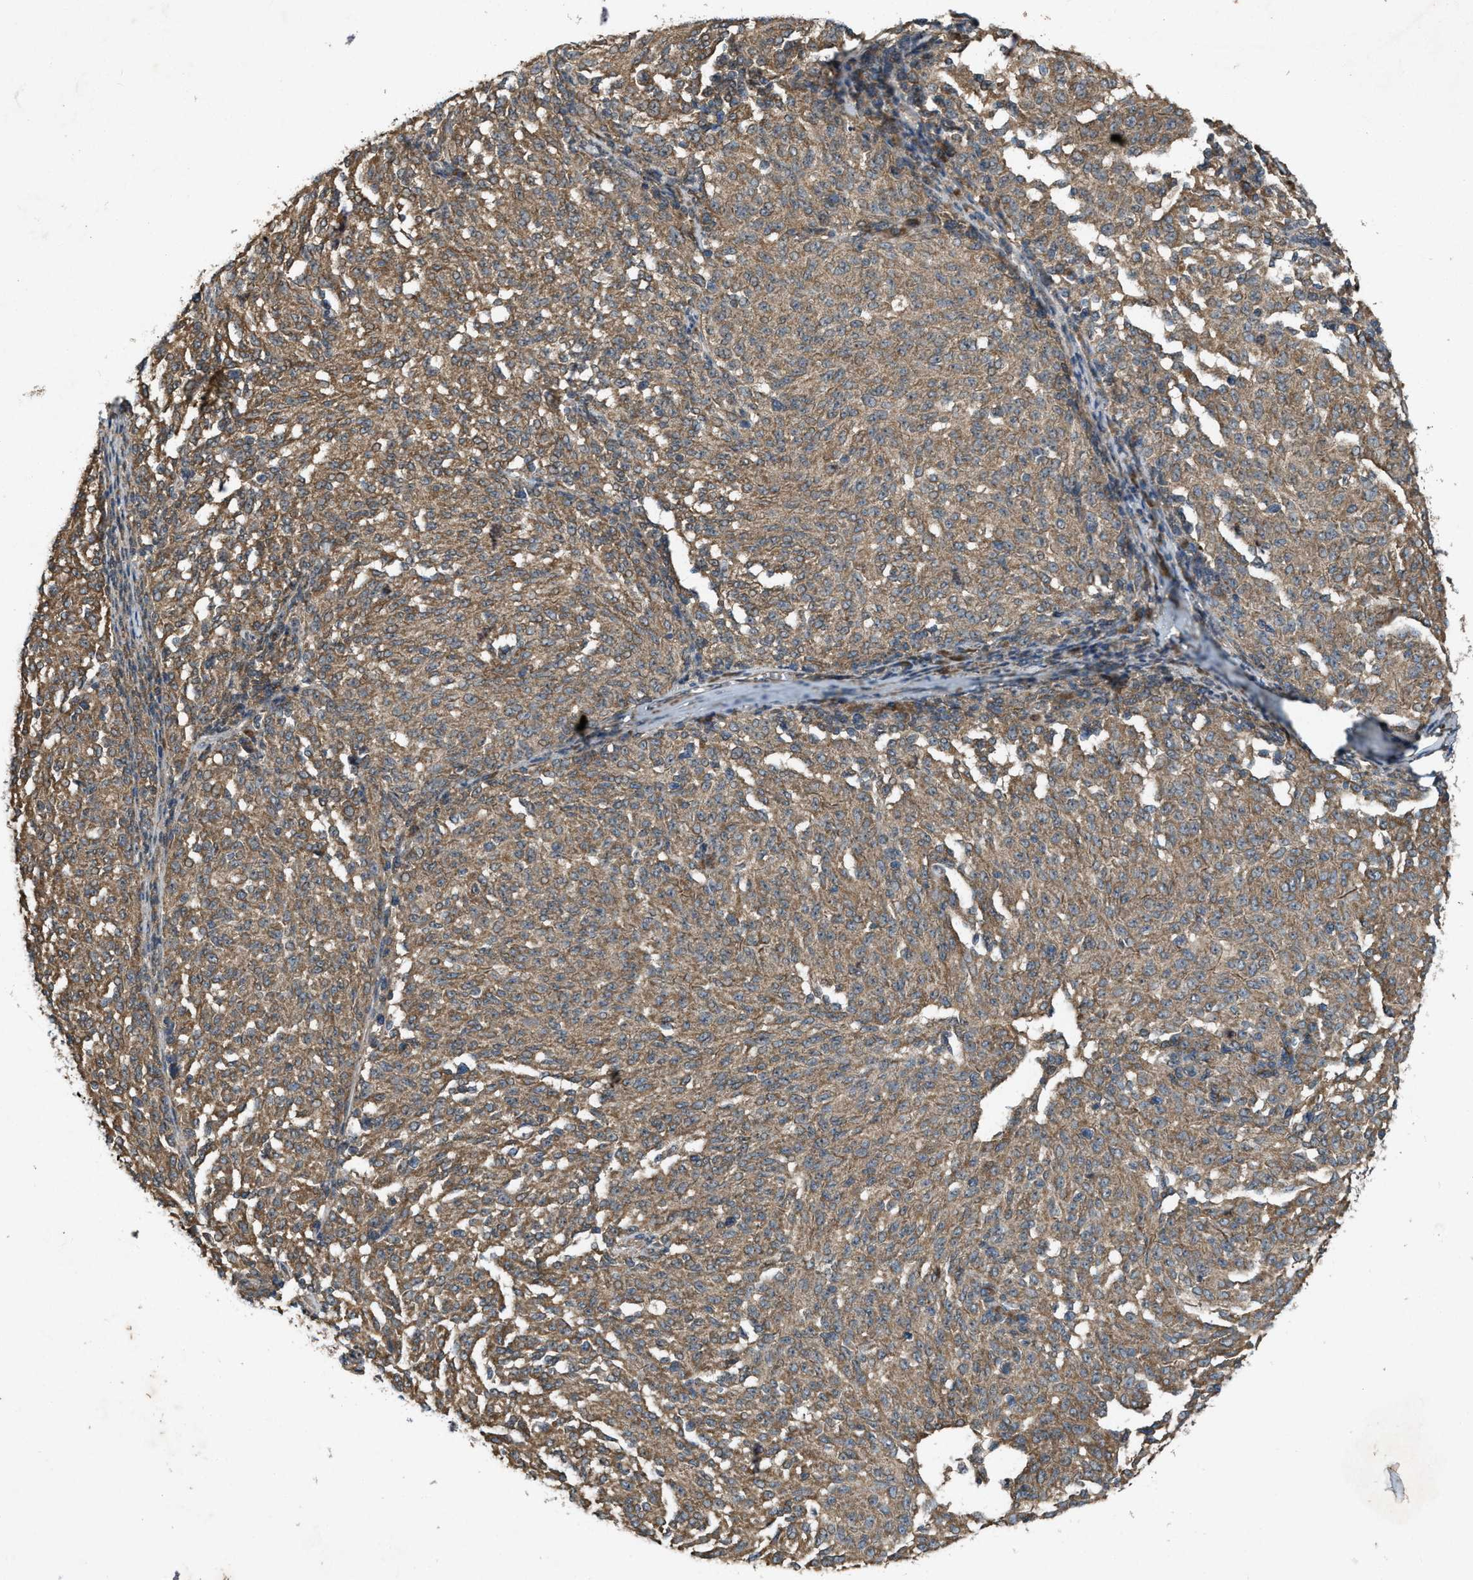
{"staining": {"intensity": "moderate", "quantity": ">75%", "location": "cytoplasmic/membranous"}, "tissue": "melanoma", "cell_type": "Tumor cells", "image_type": "cancer", "snomed": [{"axis": "morphology", "description": "Malignant melanoma, NOS"}, {"axis": "topography", "description": "Skin"}], "caption": "Malignant melanoma stained with DAB (3,3'-diaminobenzidine) immunohistochemistry (IHC) shows medium levels of moderate cytoplasmic/membranous positivity in approximately >75% of tumor cells. Nuclei are stained in blue.", "gene": "PDP2", "patient": {"sex": "female", "age": 72}}